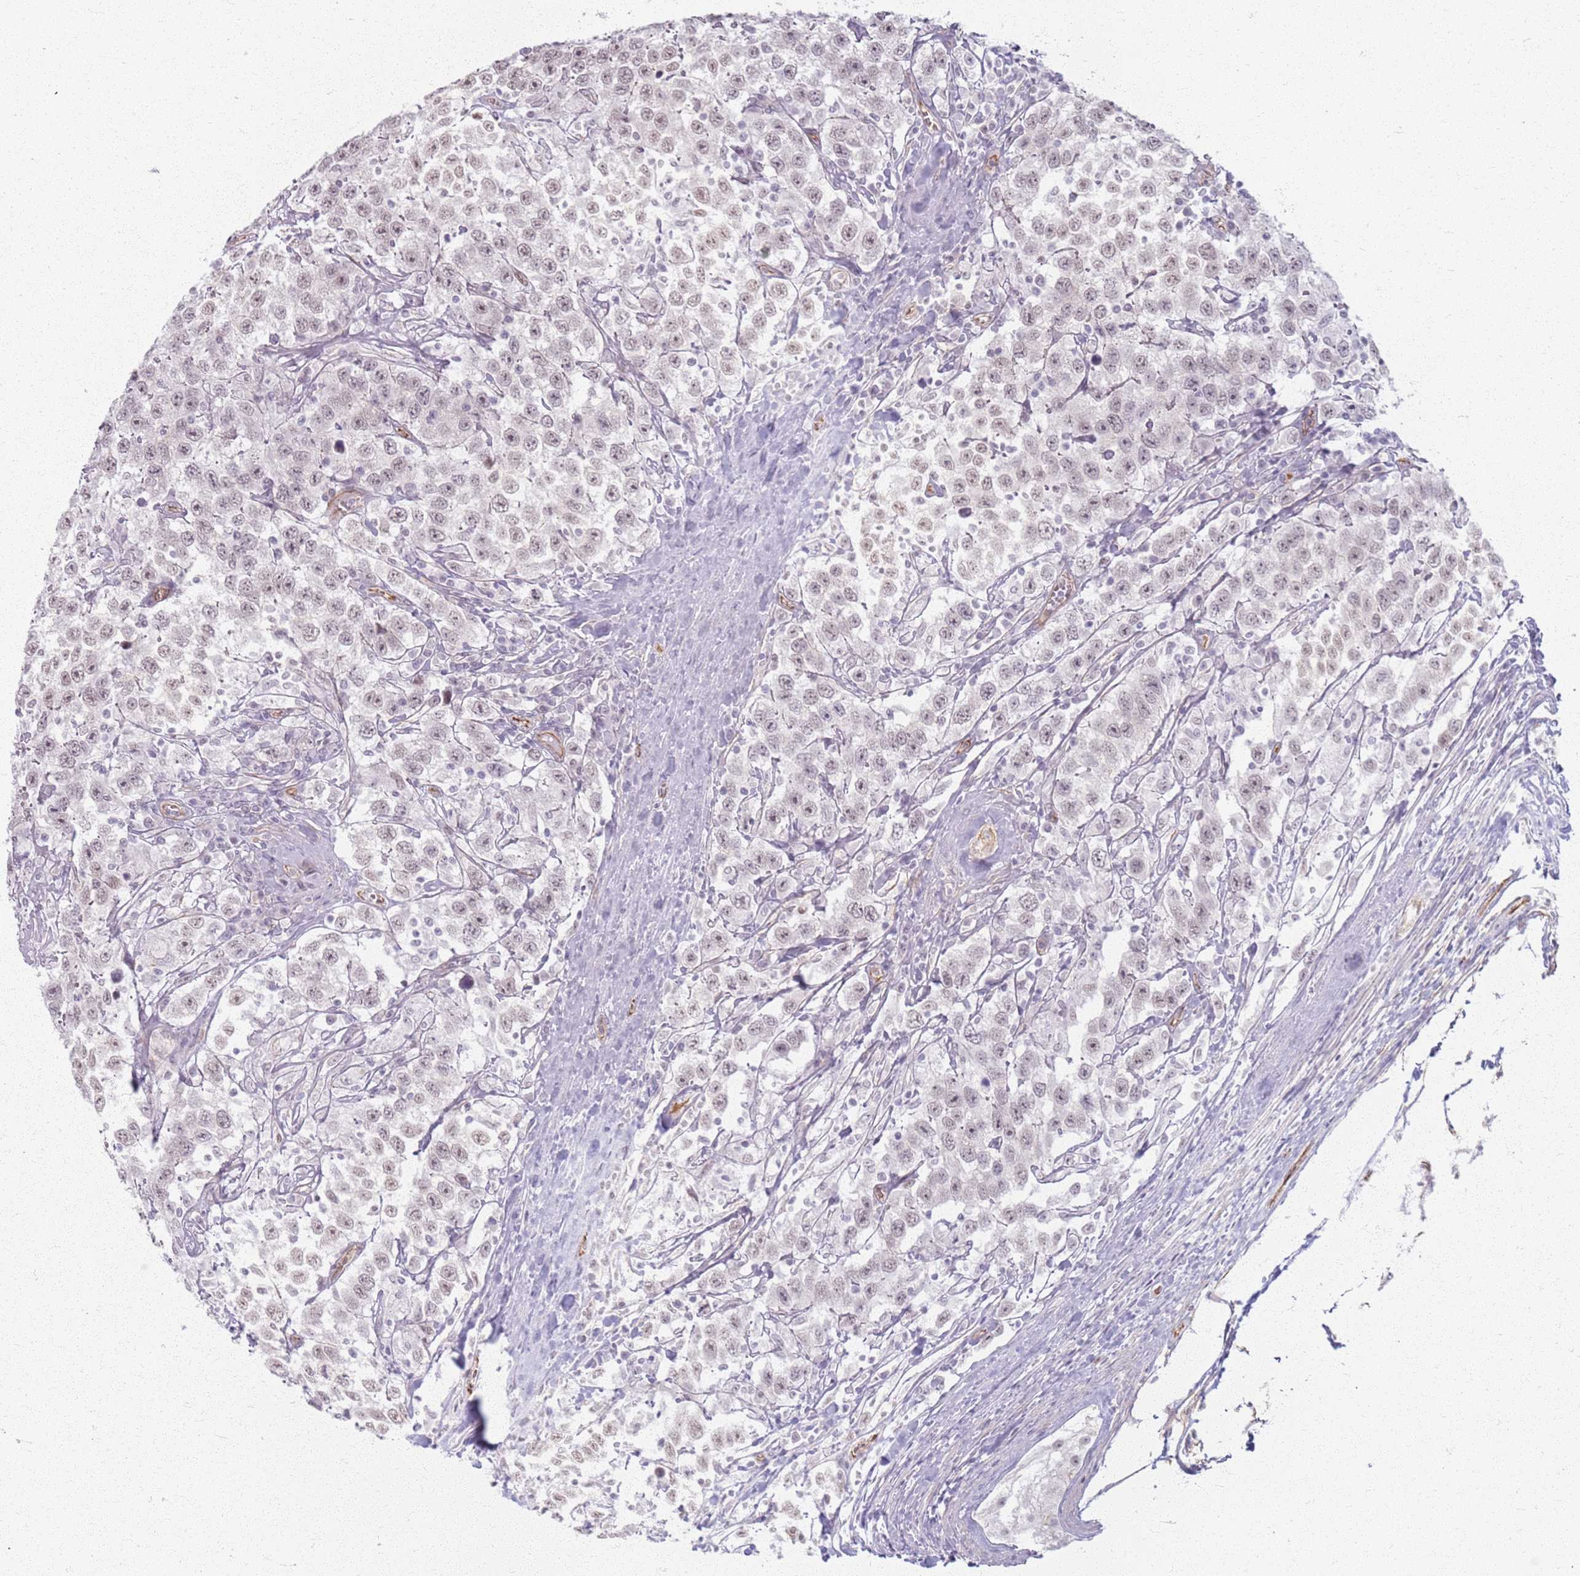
{"staining": {"intensity": "weak", "quantity": "25%-75%", "location": "nuclear"}, "tissue": "testis cancer", "cell_type": "Tumor cells", "image_type": "cancer", "snomed": [{"axis": "morphology", "description": "Seminoma, NOS"}, {"axis": "topography", "description": "Testis"}], "caption": "Tumor cells reveal low levels of weak nuclear expression in approximately 25%-75% of cells in testis cancer.", "gene": "KCNA5", "patient": {"sex": "male", "age": 41}}